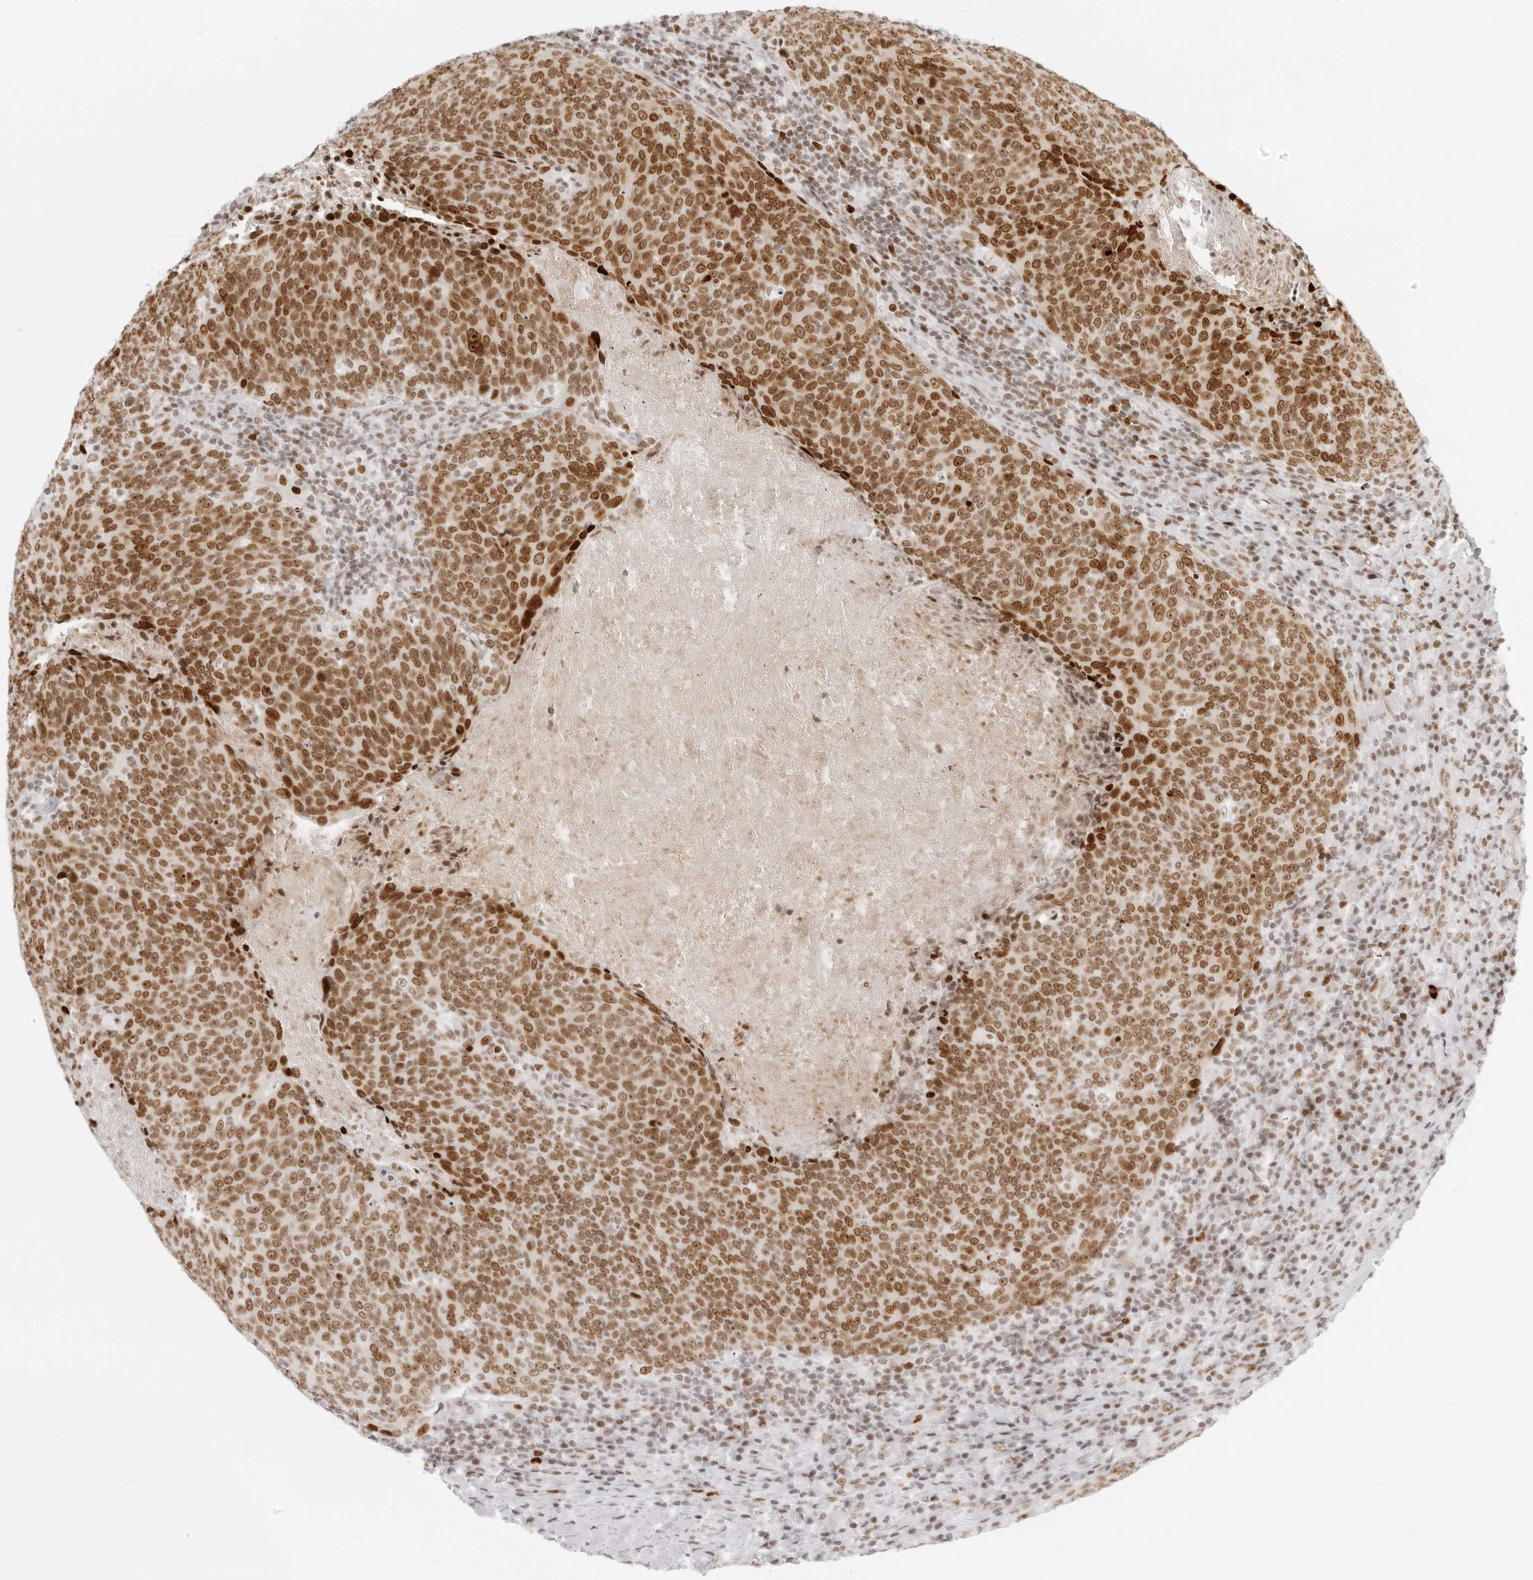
{"staining": {"intensity": "moderate", "quantity": ">75%", "location": "nuclear"}, "tissue": "head and neck cancer", "cell_type": "Tumor cells", "image_type": "cancer", "snomed": [{"axis": "morphology", "description": "Squamous cell carcinoma, NOS"}, {"axis": "morphology", "description": "Squamous cell carcinoma, metastatic, NOS"}, {"axis": "topography", "description": "Lymph node"}, {"axis": "topography", "description": "Head-Neck"}], "caption": "Tumor cells demonstrate medium levels of moderate nuclear positivity in about >75% of cells in head and neck cancer (metastatic squamous cell carcinoma).", "gene": "RCC1", "patient": {"sex": "male", "age": 62}}